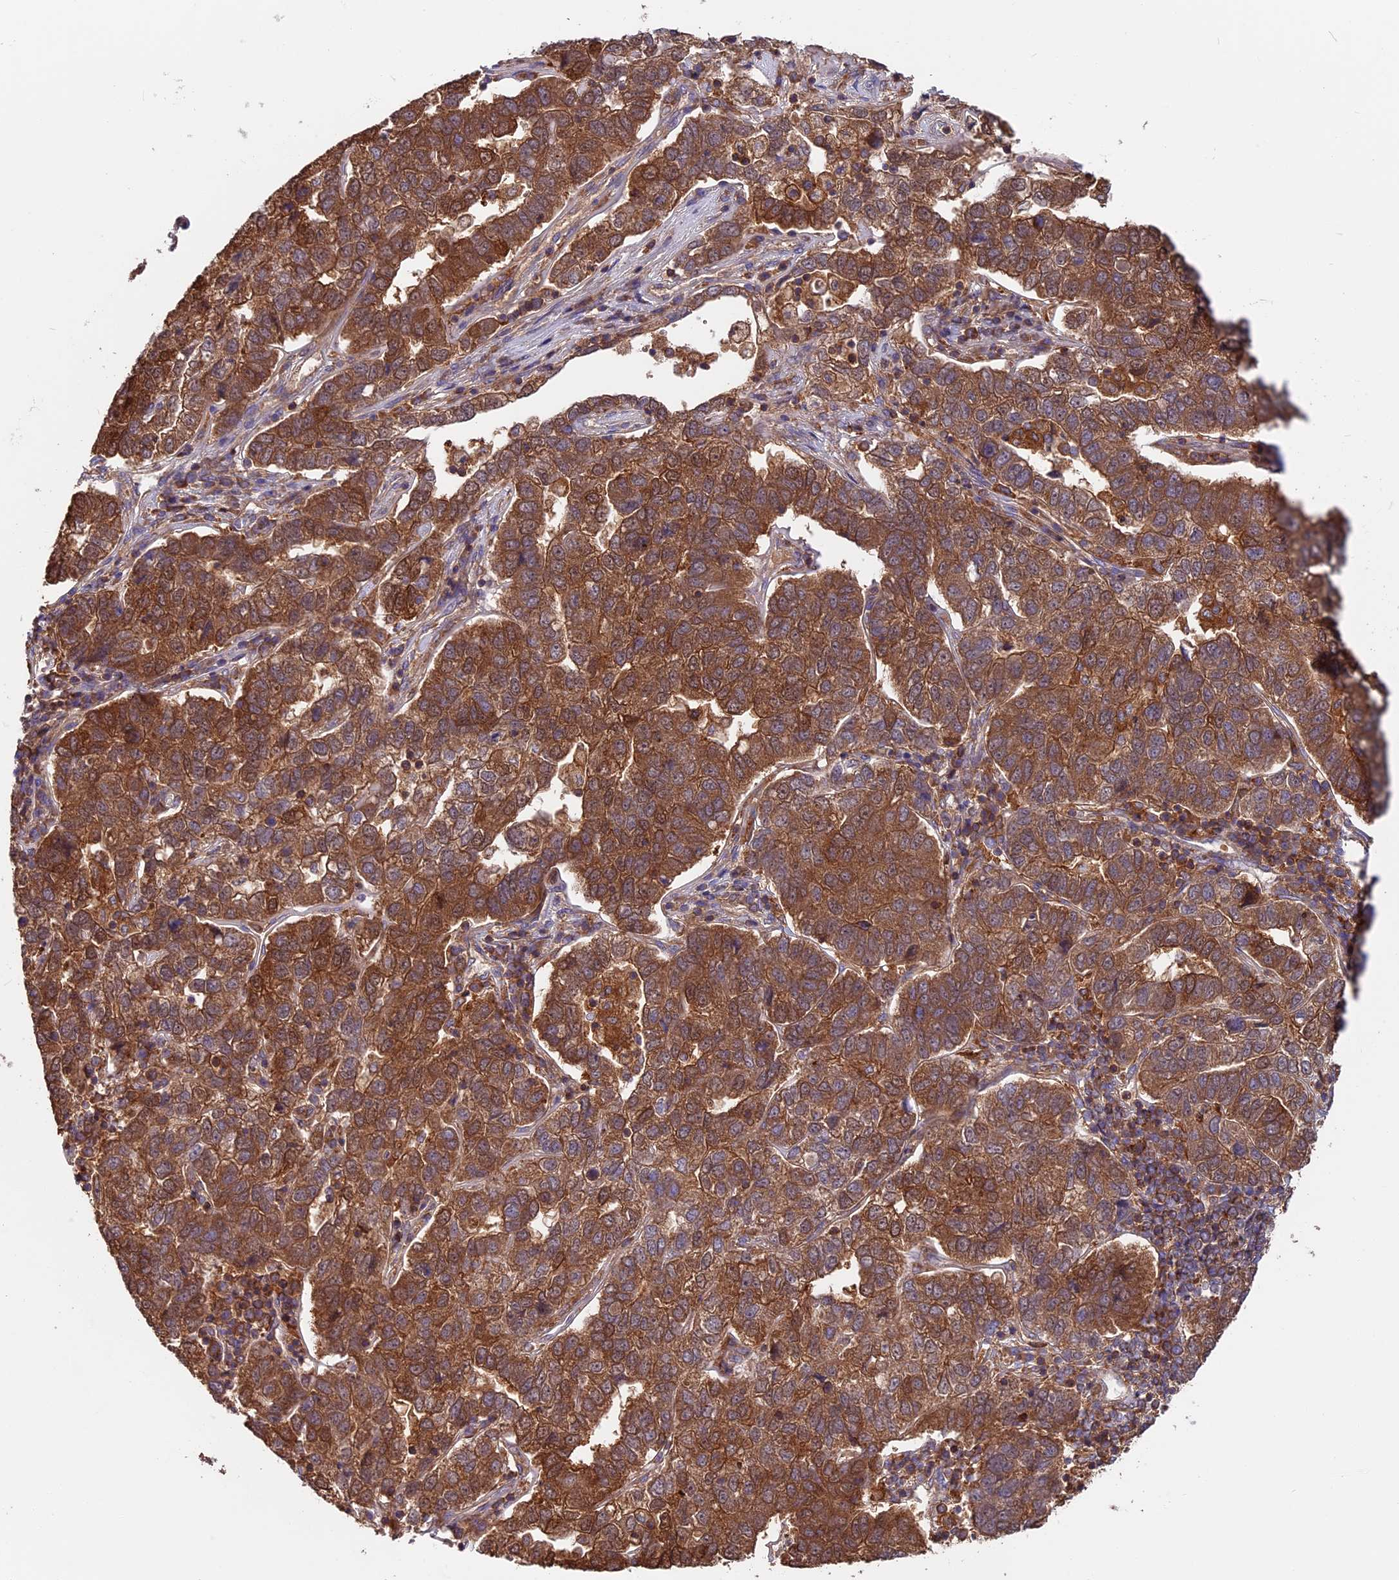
{"staining": {"intensity": "strong", "quantity": ">75%", "location": "cytoplasmic/membranous"}, "tissue": "pancreatic cancer", "cell_type": "Tumor cells", "image_type": "cancer", "snomed": [{"axis": "morphology", "description": "Adenocarcinoma, NOS"}, {"axis": "topography", "description": "Pancreas"}], "caption": "Protein expression analysis of human pancreatic cancer reveals strong cytoplasmic/membranous positivity in approximately >75% of tumor cells.", "gene": "MYO9B", "patient": {"sex": "female", "age": 61}}